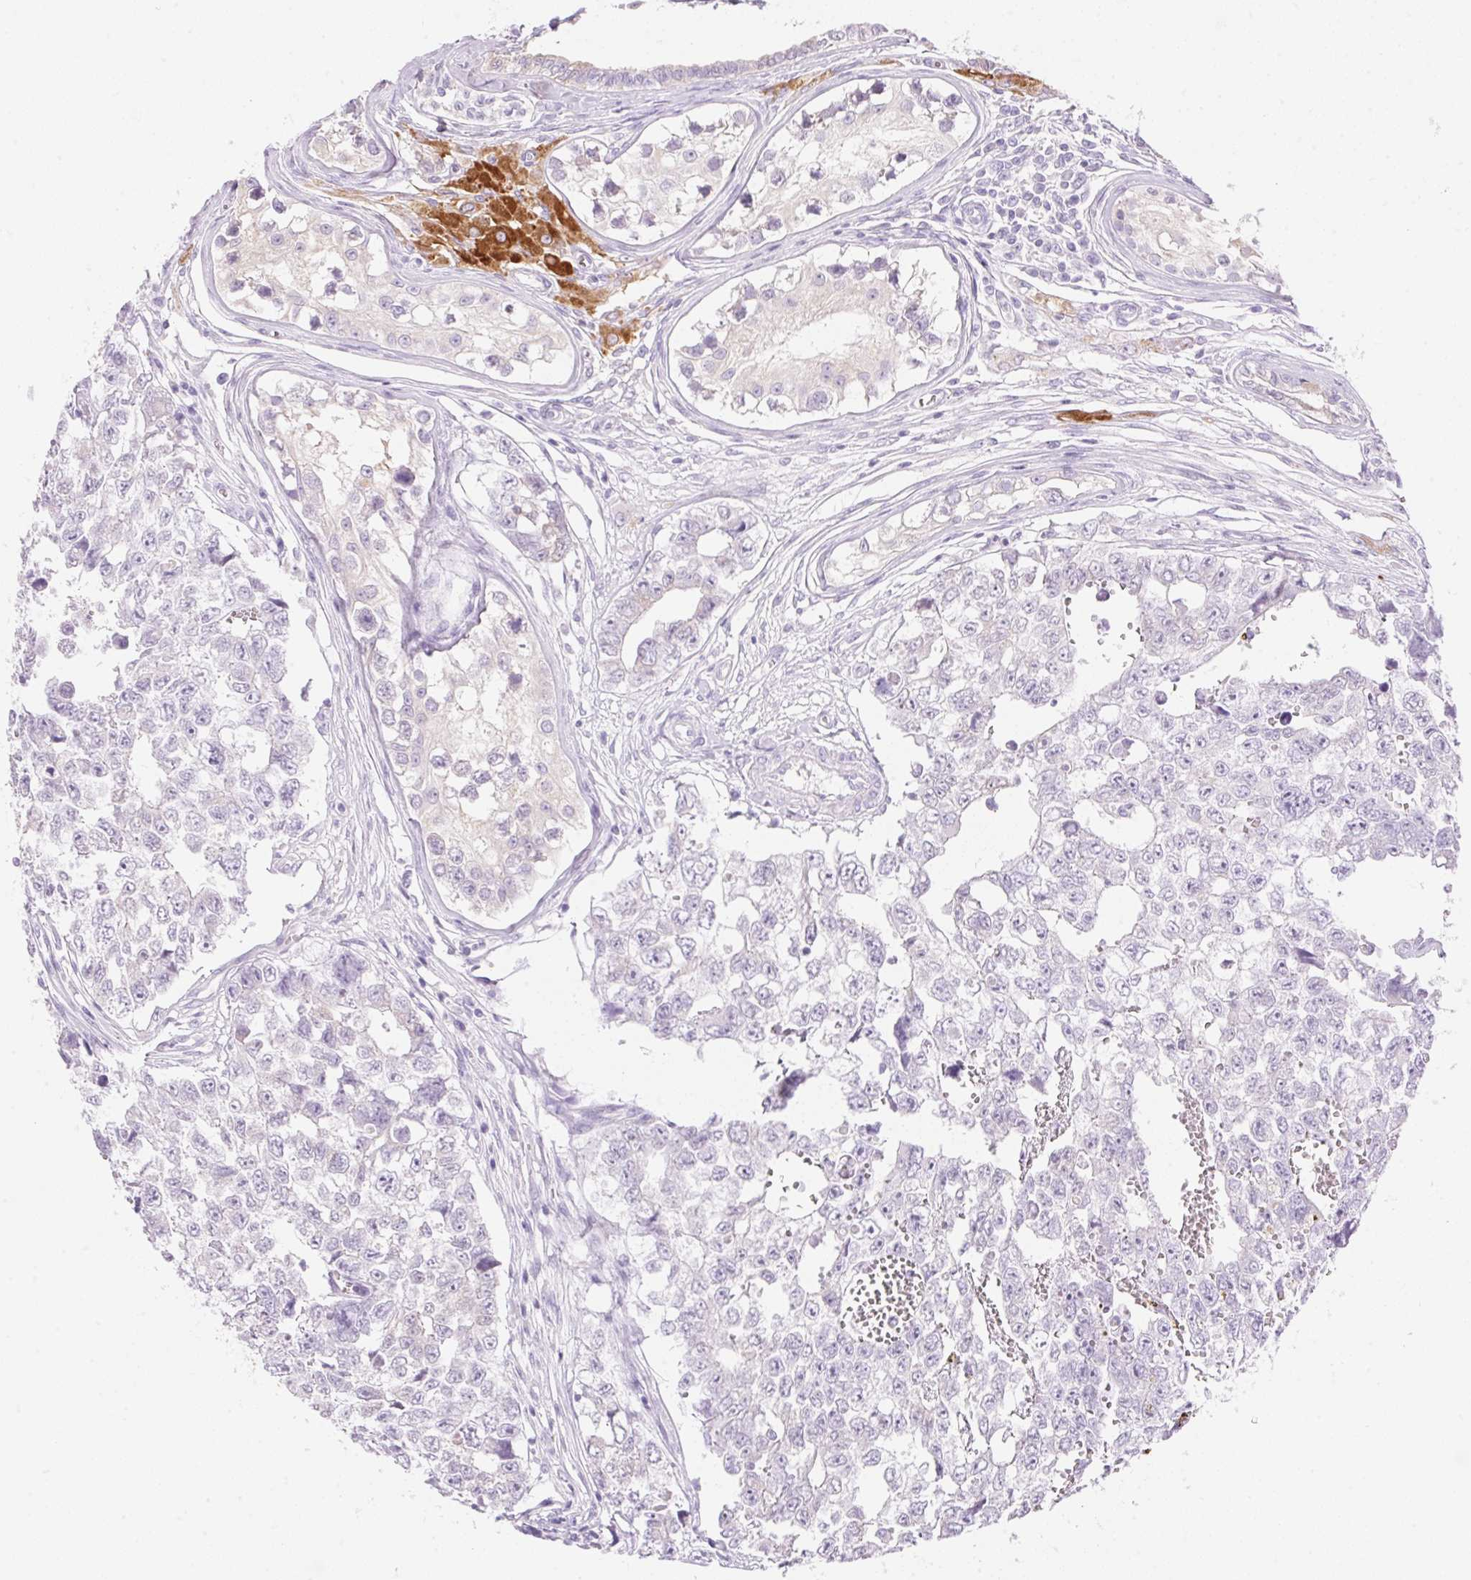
{"staining": {"intensity": "negative", "quantity": "none", "location": "none"}, "tissue": "testis cancer", "cell_type": "Tumor cells", "image_type": "cancer", "snomed": [{"axis": "morphology", "description": "Carcinoma, Embryonal, NOS"}, {"axis": "topography", "description": "Testis"}], "caption": "This photomicrograph is of embryonal carcinoma (testis) stained with immunohistochemistry (IHC) to label a protein in brown with the nuclei are counter-stained blue. There is no expression in tumor cells.", "gene": "DHCR24", "patient": {"sex": "male", "age": 18}}